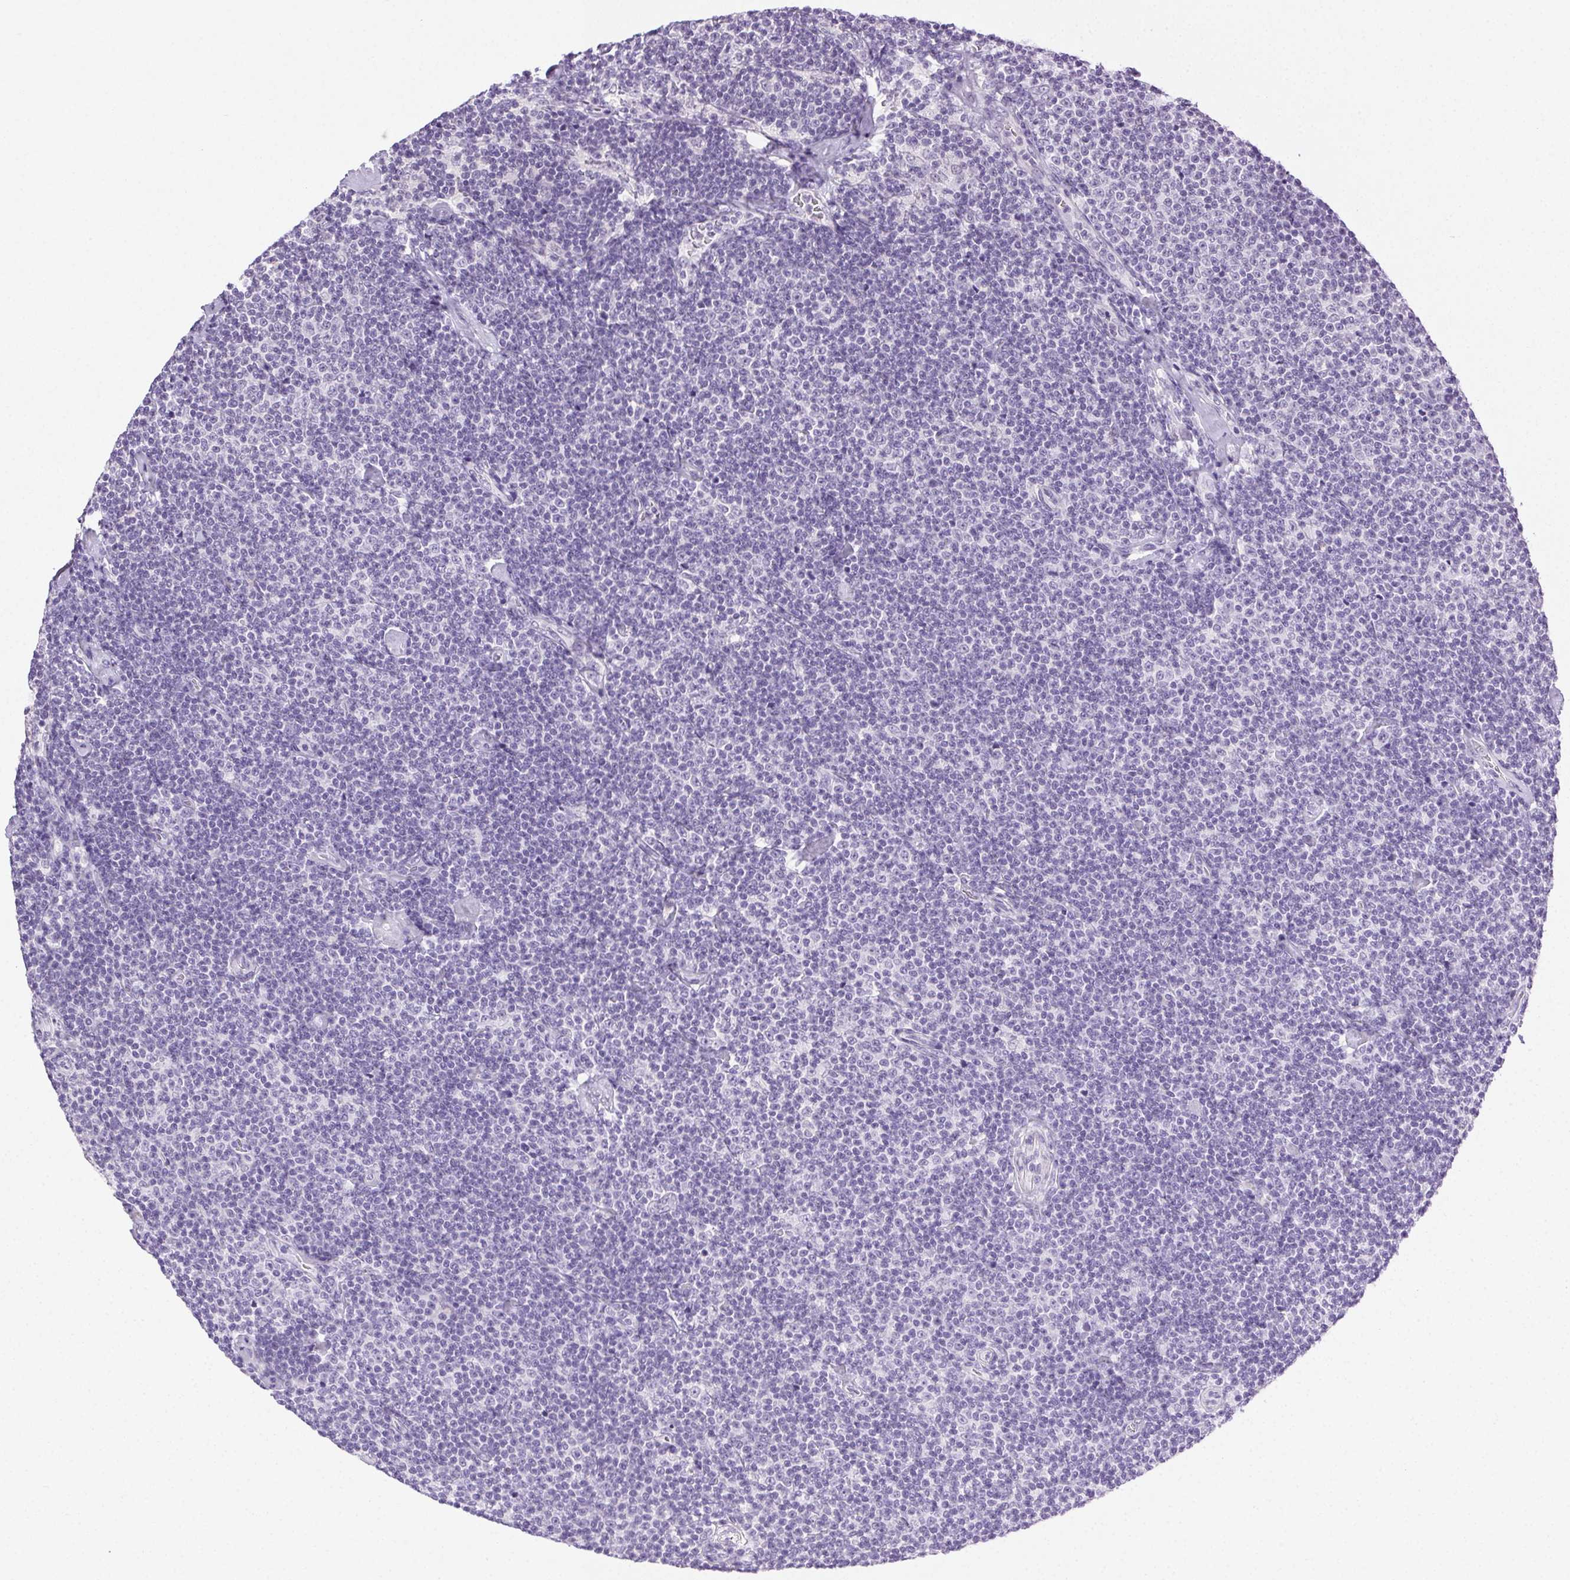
{"staining": {"intensity": "negative", "quantity": "none", "location": "none"}, "tissue": "lymphoma", "cell_type": "Tumor cells", "image_type": "cancer", "snomed": [{"axis": "morphology", "description": "Malignant lymphoma, non-Hodgkin's type, Low grade"}, {"axis": "topography", "description": "Lymph node"}], "caption": "The micrograph reveals no staining of tumor cells in lymphoma.", "gene": "CLDN10", "patient": {"sex": "male", "age": 81}}